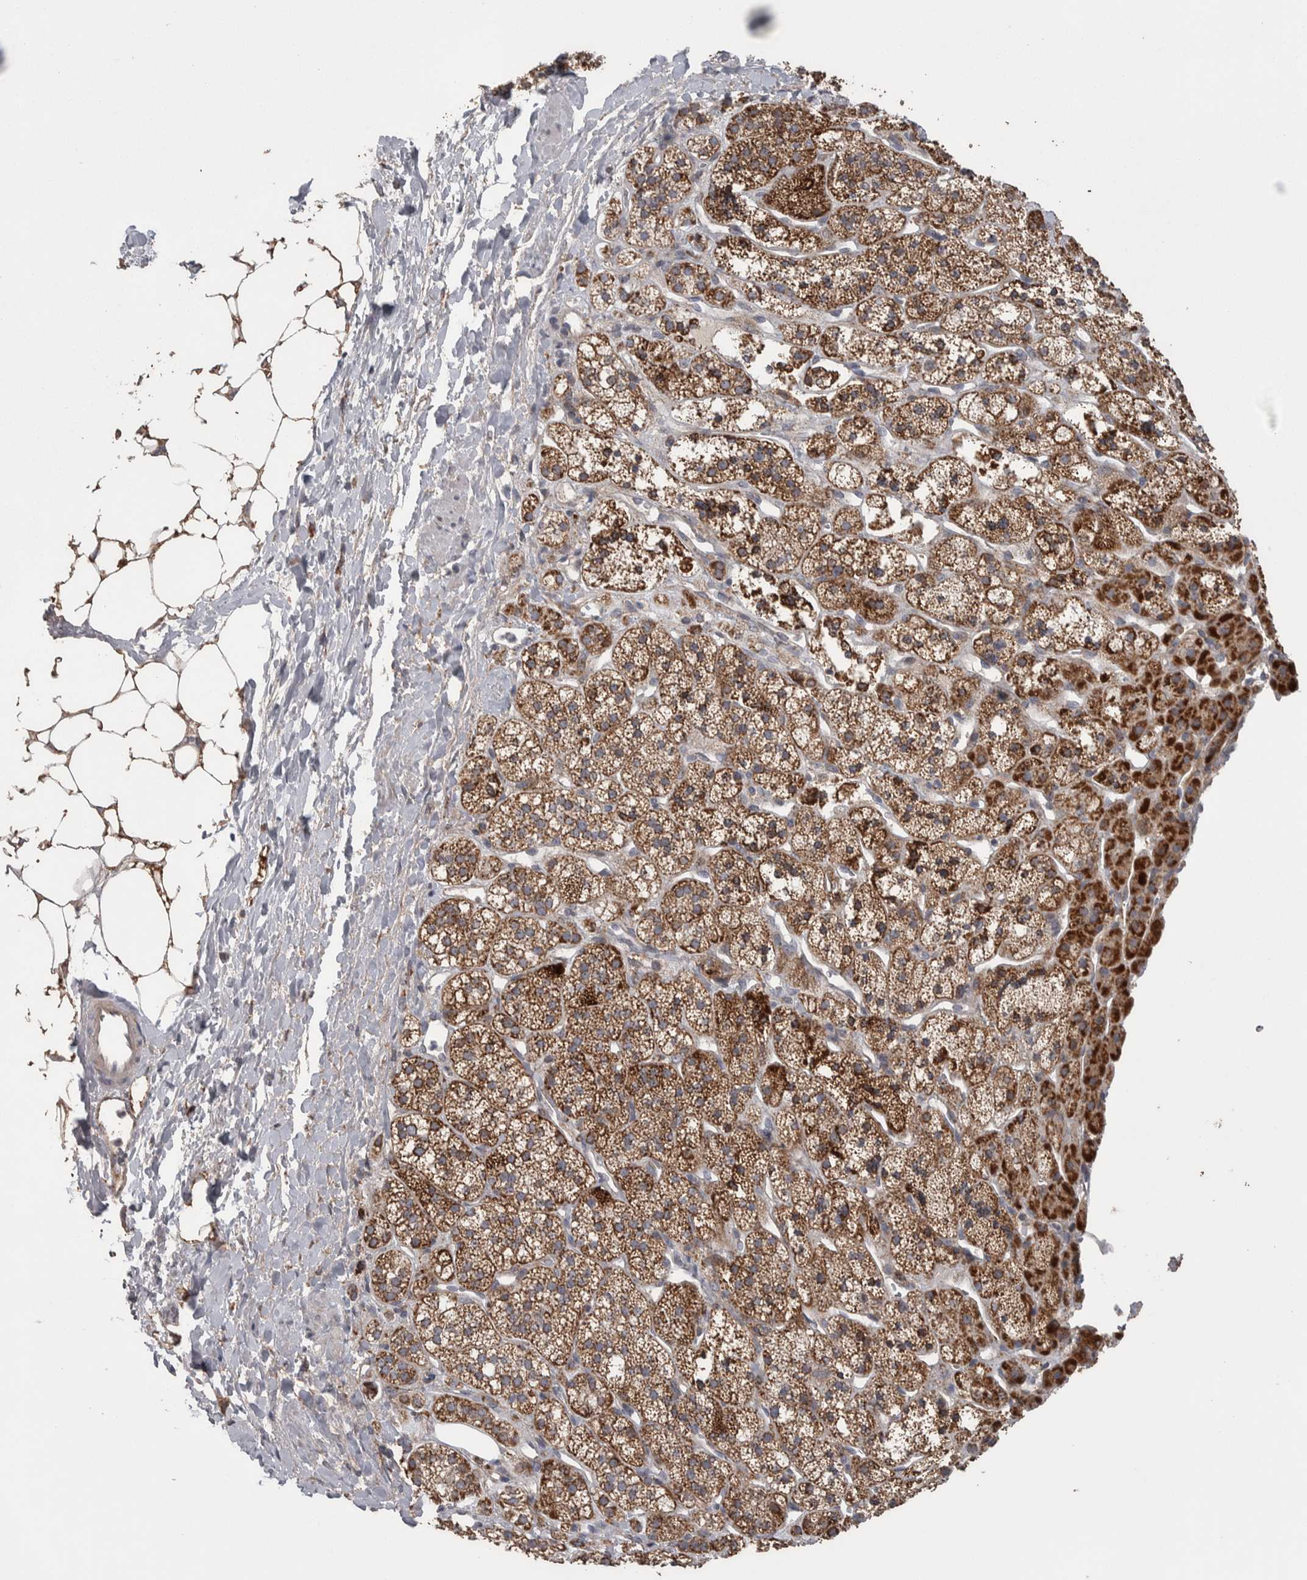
{"staining": {"intensity": "strong", "quantity": ">75%", "location": "cytoplasmic/membranous"}, "tissue": "adrenal gland", "cell_type": "Glandular cells", "image_type": "normal", "snomed": [{"axis": "morphology", "description": "Normal tissue, NOS"}, {"axis": "topography", "description": "Adrenal gland"}], "caption": "Human adrenal gland stained with a brown dye shows strong cytoplasmic/membranous positive positivity in approximately >75% of glandular cells.", "gene": "SCO1", "patient": {"sex": "male", "age": 56}}